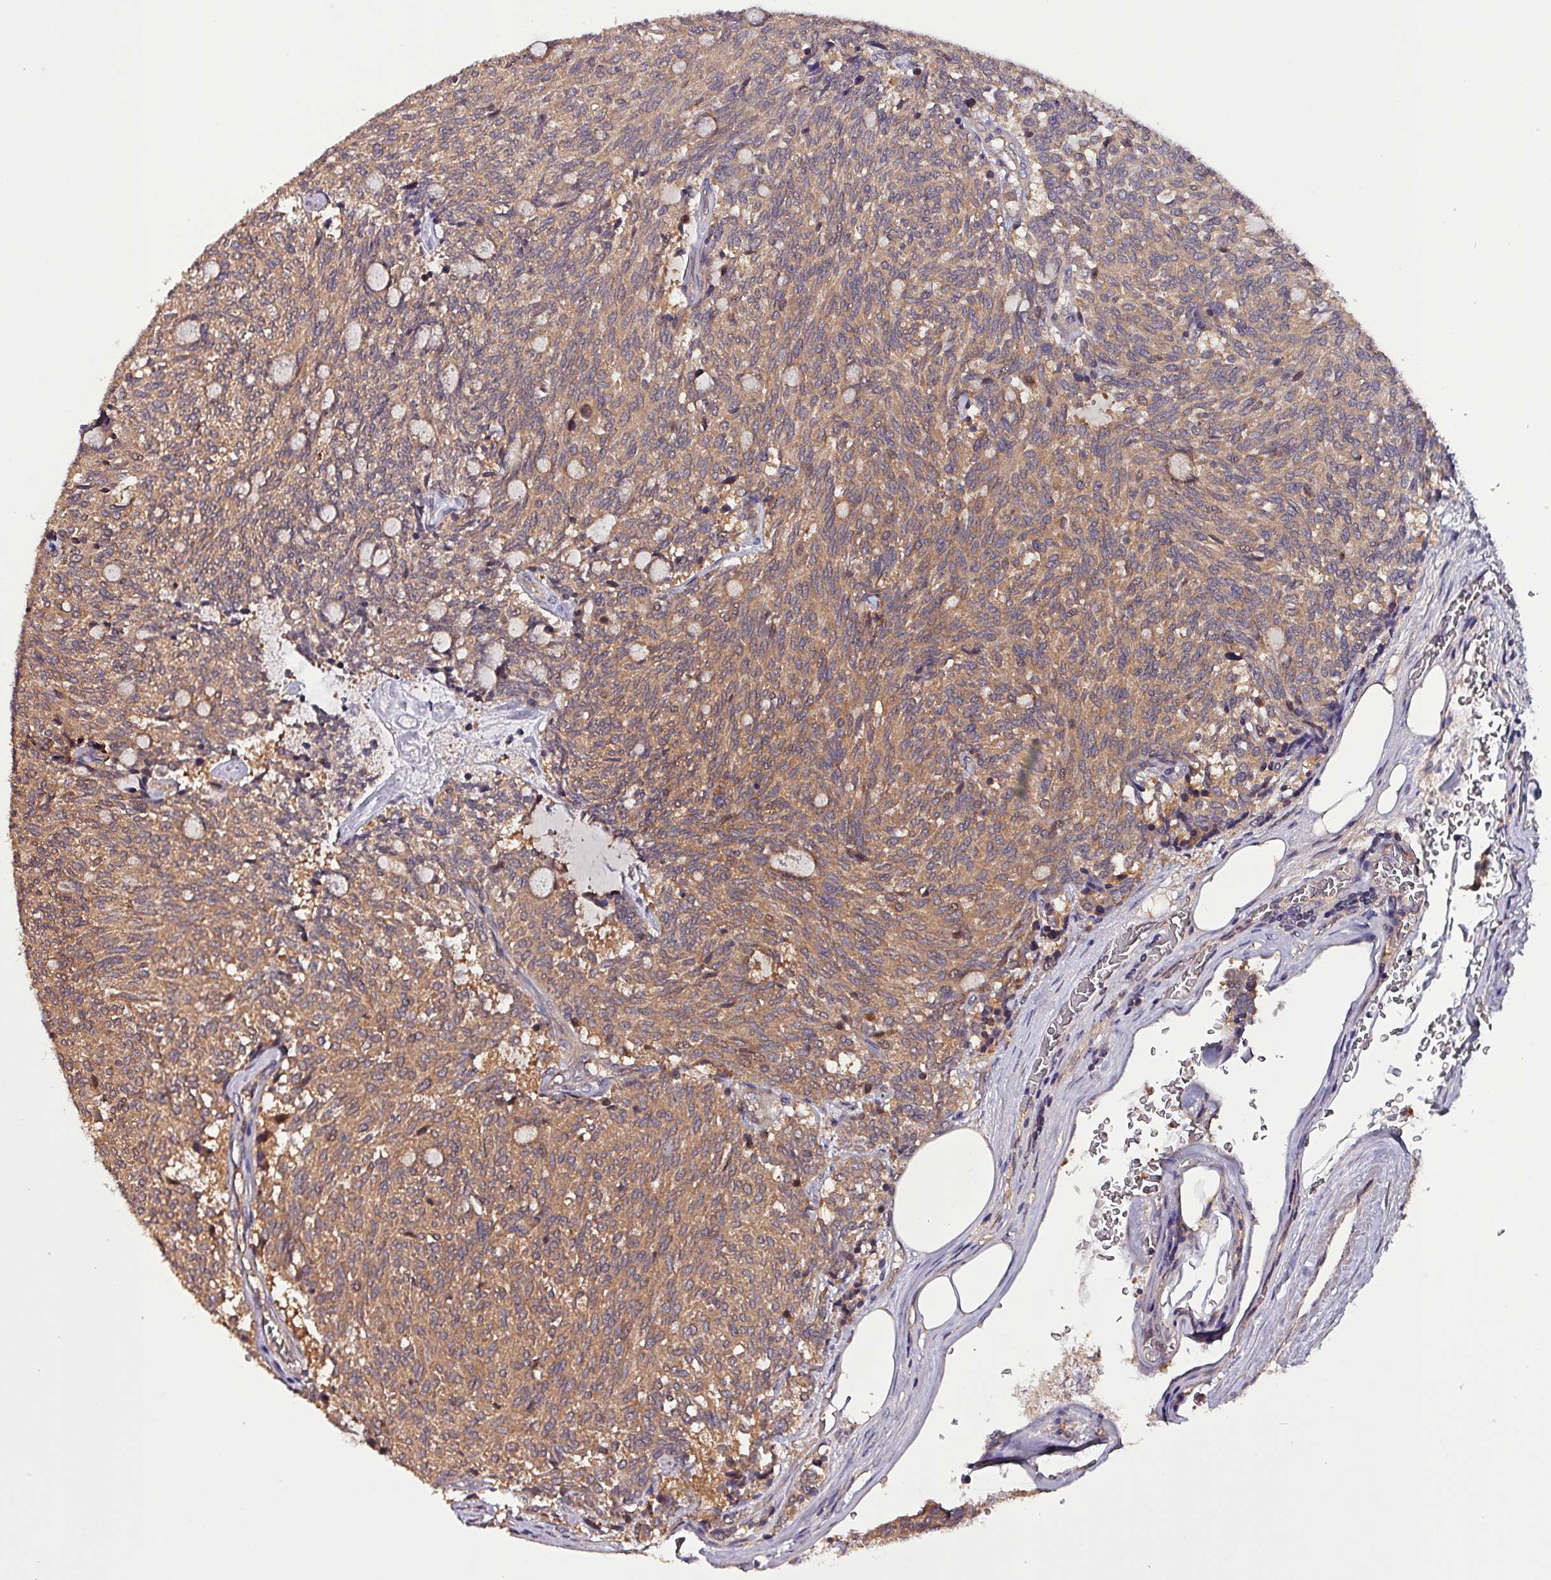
{"staining": {"intensity": "moderate", "quantity": ">75%", "location": "cytoplasmic/membranous"}, "tissue": "carcinoid", "cell_type": "Tumor cells", "image_type": "cancer", "snomed": [{"axis": "morphology", "description": "Carcinoid, malignant, NOS"}, {"axis": "topography", "description": "Pancreas"}], "caption": "Carcinoid stained for a protein (brown) reveals moderate cytoplasmic/membranous positive positivity in approximately >75% of tumor cells.", "gene": "PAFAH1B2", "patient": {"sex": "female", "age": 54}}